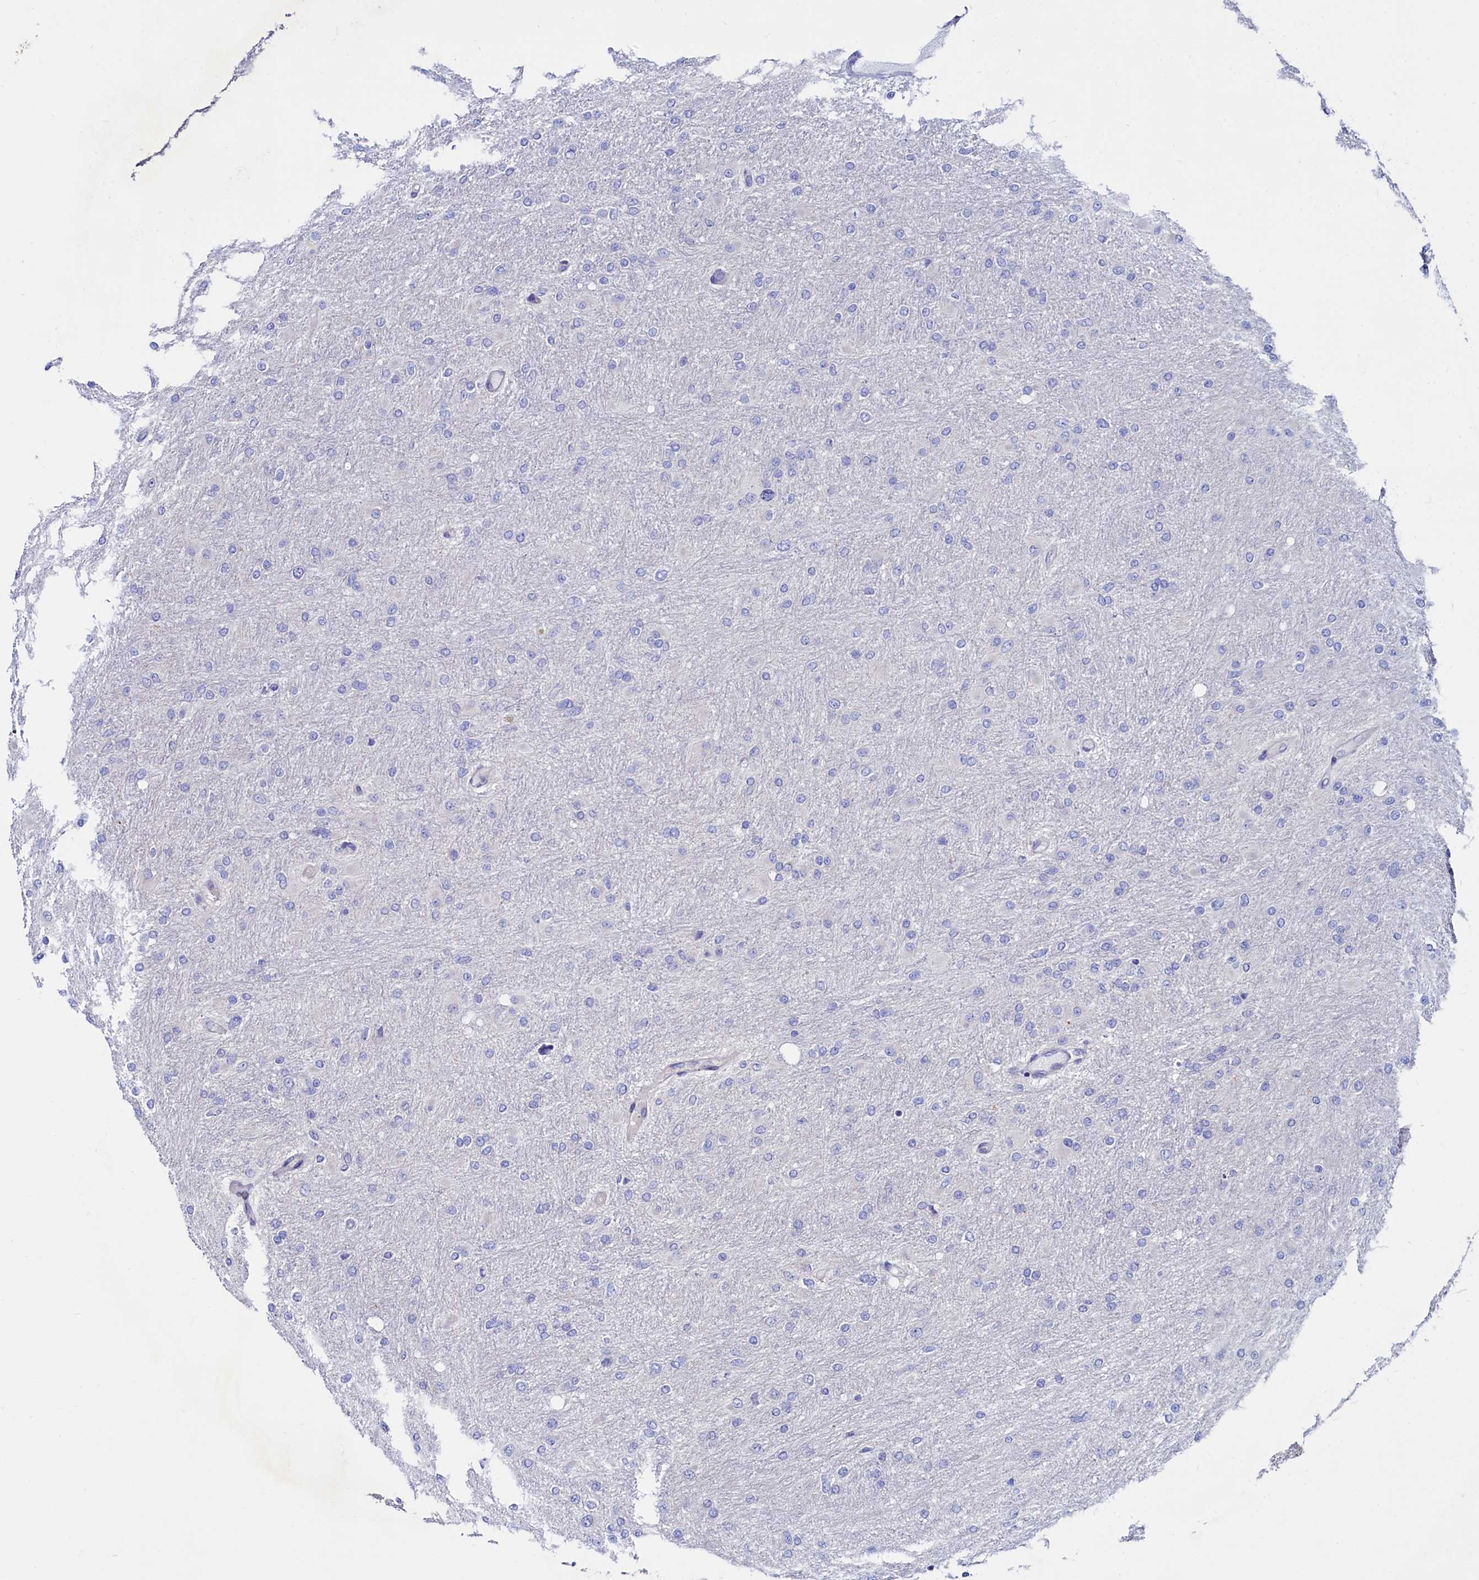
{"staining": {"intensity": "negative", "quantity": "none", "location": "none"}, "tissue": "glioma", "cell_type": "Tumor cells", "image_type": "cancer", "snomed": [{"axis": "morphology", "description": "Glioma, malignant, High grade"}, {"axis": "topography", "description": "Cerebral cortex"}], "caption": "High power microscopy photomicrograph of an immunohistochemistry micrograph of malignant glioma (high-grade), revealing no significant positivity in tumor cells.", "gene": "ASTE1", "patient": {"sex": "female", "age": 36}}